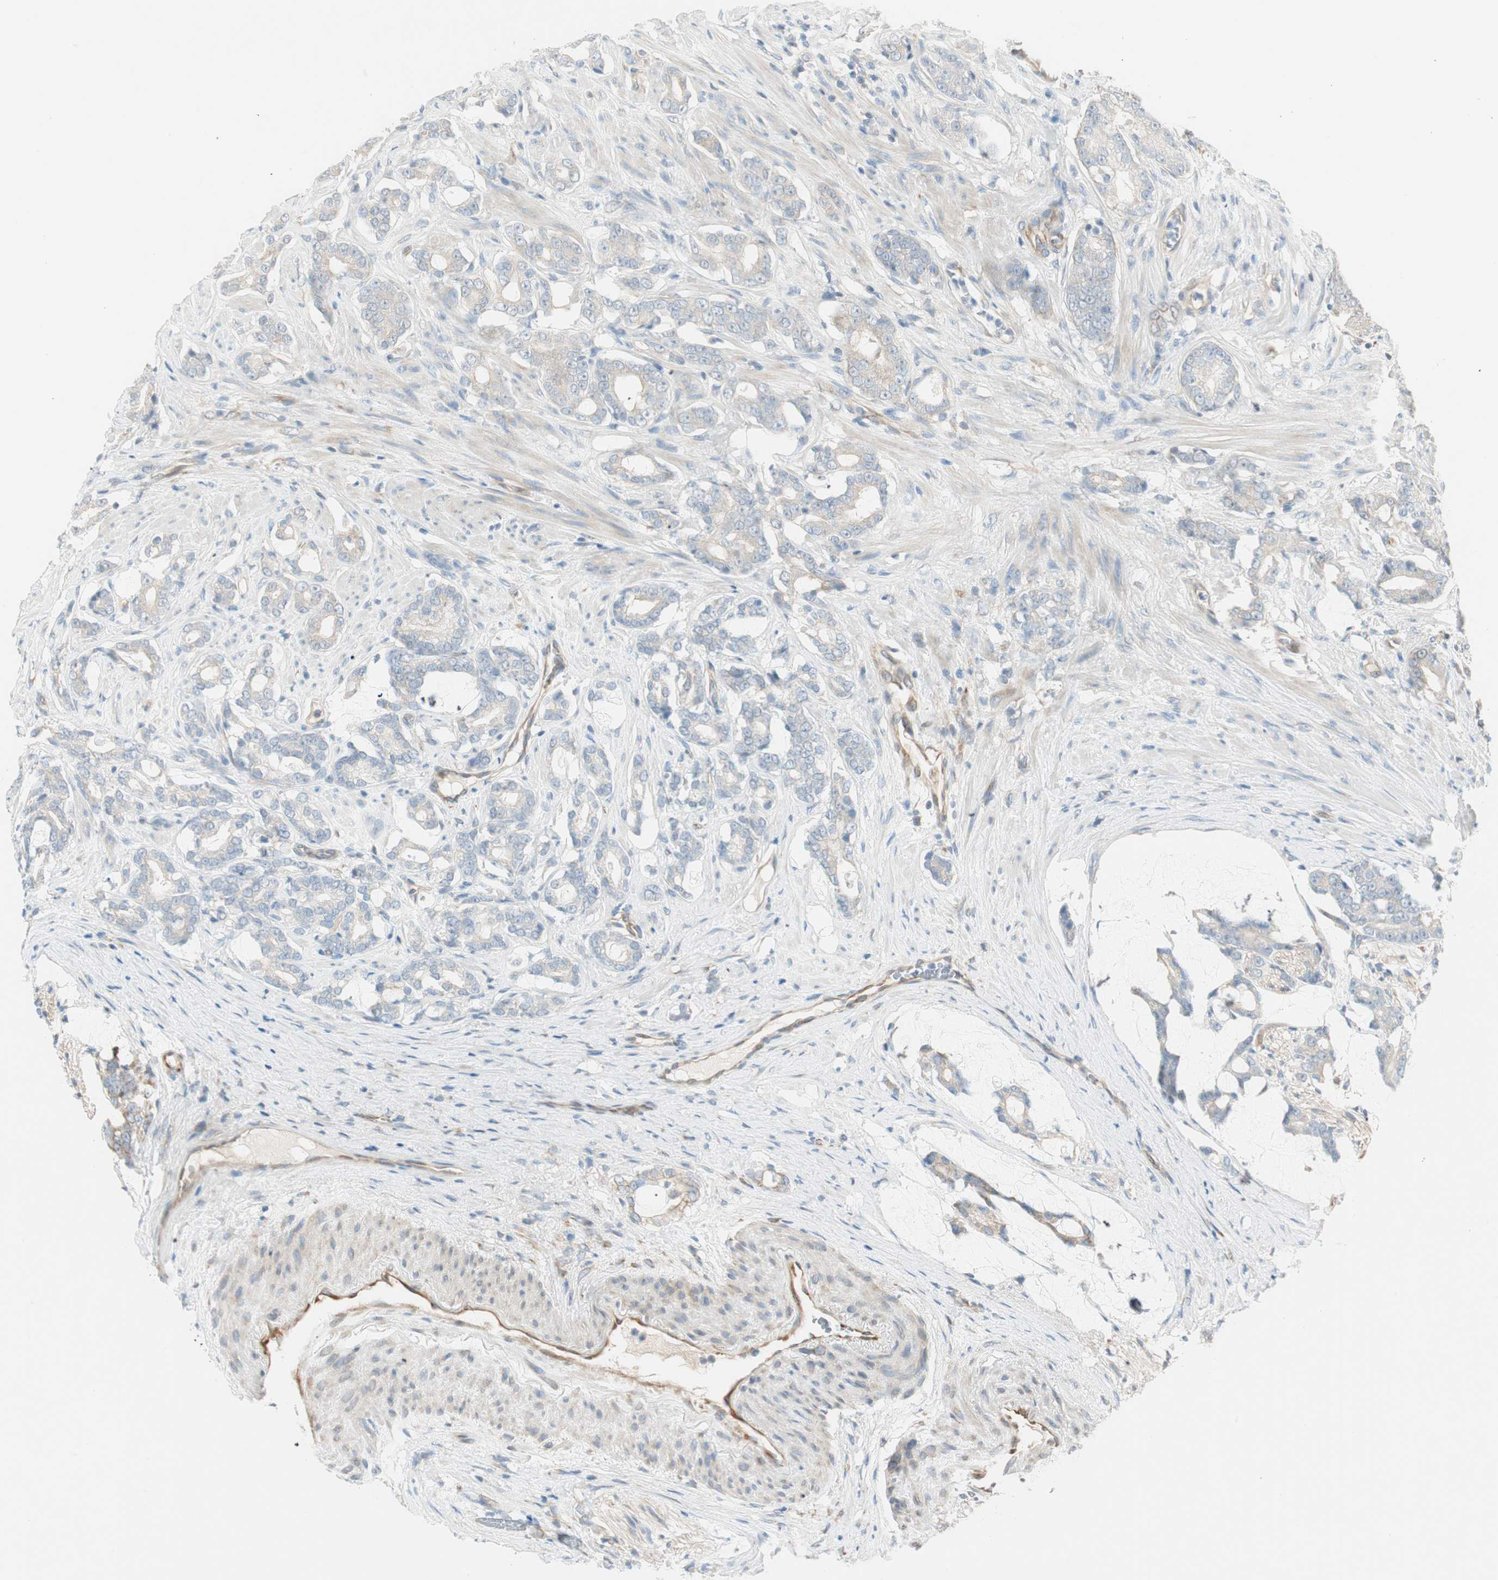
{"staining": {"intensity": "negative", "quantity": "none", "location": "none"}, "tissue": "prostate cancer", "cell_type": "Tumor cells", "image_type": "cancer", "snomed": [{"axis": "morphology", "description": "Adenocarcinoma, Low grade"}, {"axis": "topography", "description": "Prostate"}], "caption": "Tumor cells show no significant protein expression in prostate cancer.", "gene": "CDK3", "patient": {"sex": "male", "age": 58}}